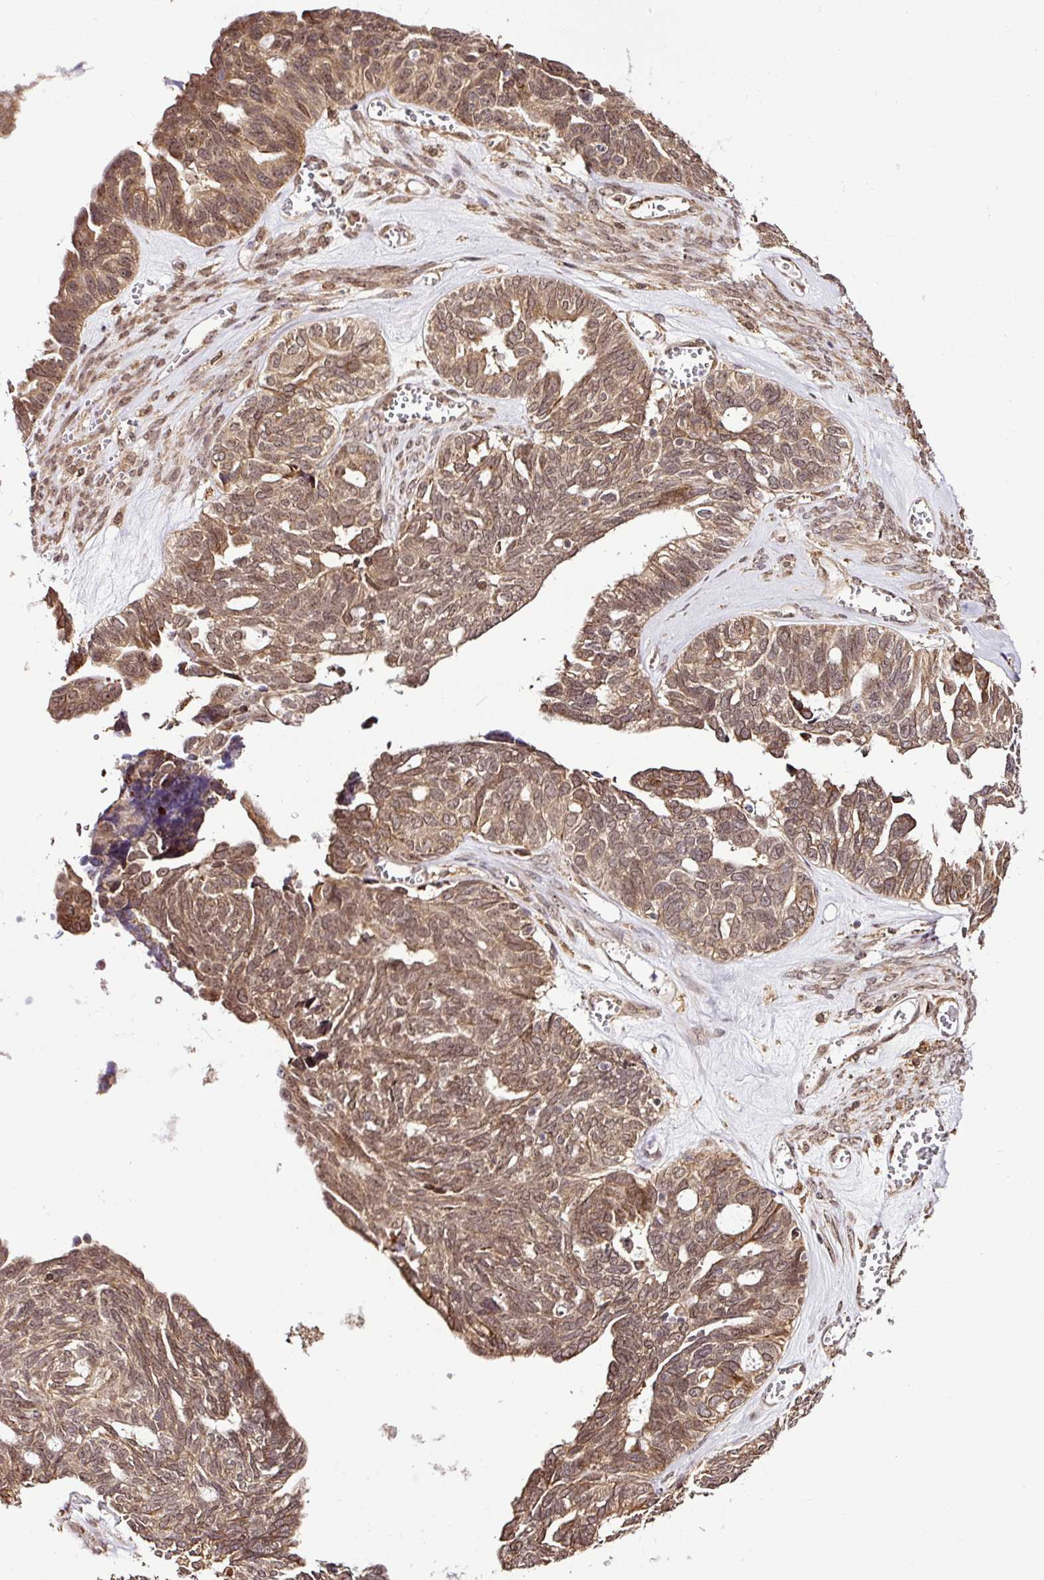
{"staining": {"intensity": "moderate", "quantity": ">75%", "location": "cytoplasmic/membranous,nuclear"}, "tissue": "ovarian cancer", "cell_type": "Tumor cells", "image_type": "cancer", "snomed": [{"axis": "morphology", "description": "Cystadenocarcinoma, serous, NOS"}, {"axis": "topography", "description": "Ovary"}], "caption": "DAB (3,3'-diaminobenzidine) immunohistochemical staining of human serous cystadenocarcinoma (ovarian) displays moderate cytoplasmic/membranous and nuclear protein staining in about >75% of tumor cells. Immunohistochemistry stains the protein in brown and the nuclei are stained blue.", "gene": "FAM153A", "patient": {"sex": "female", "age": 79}}